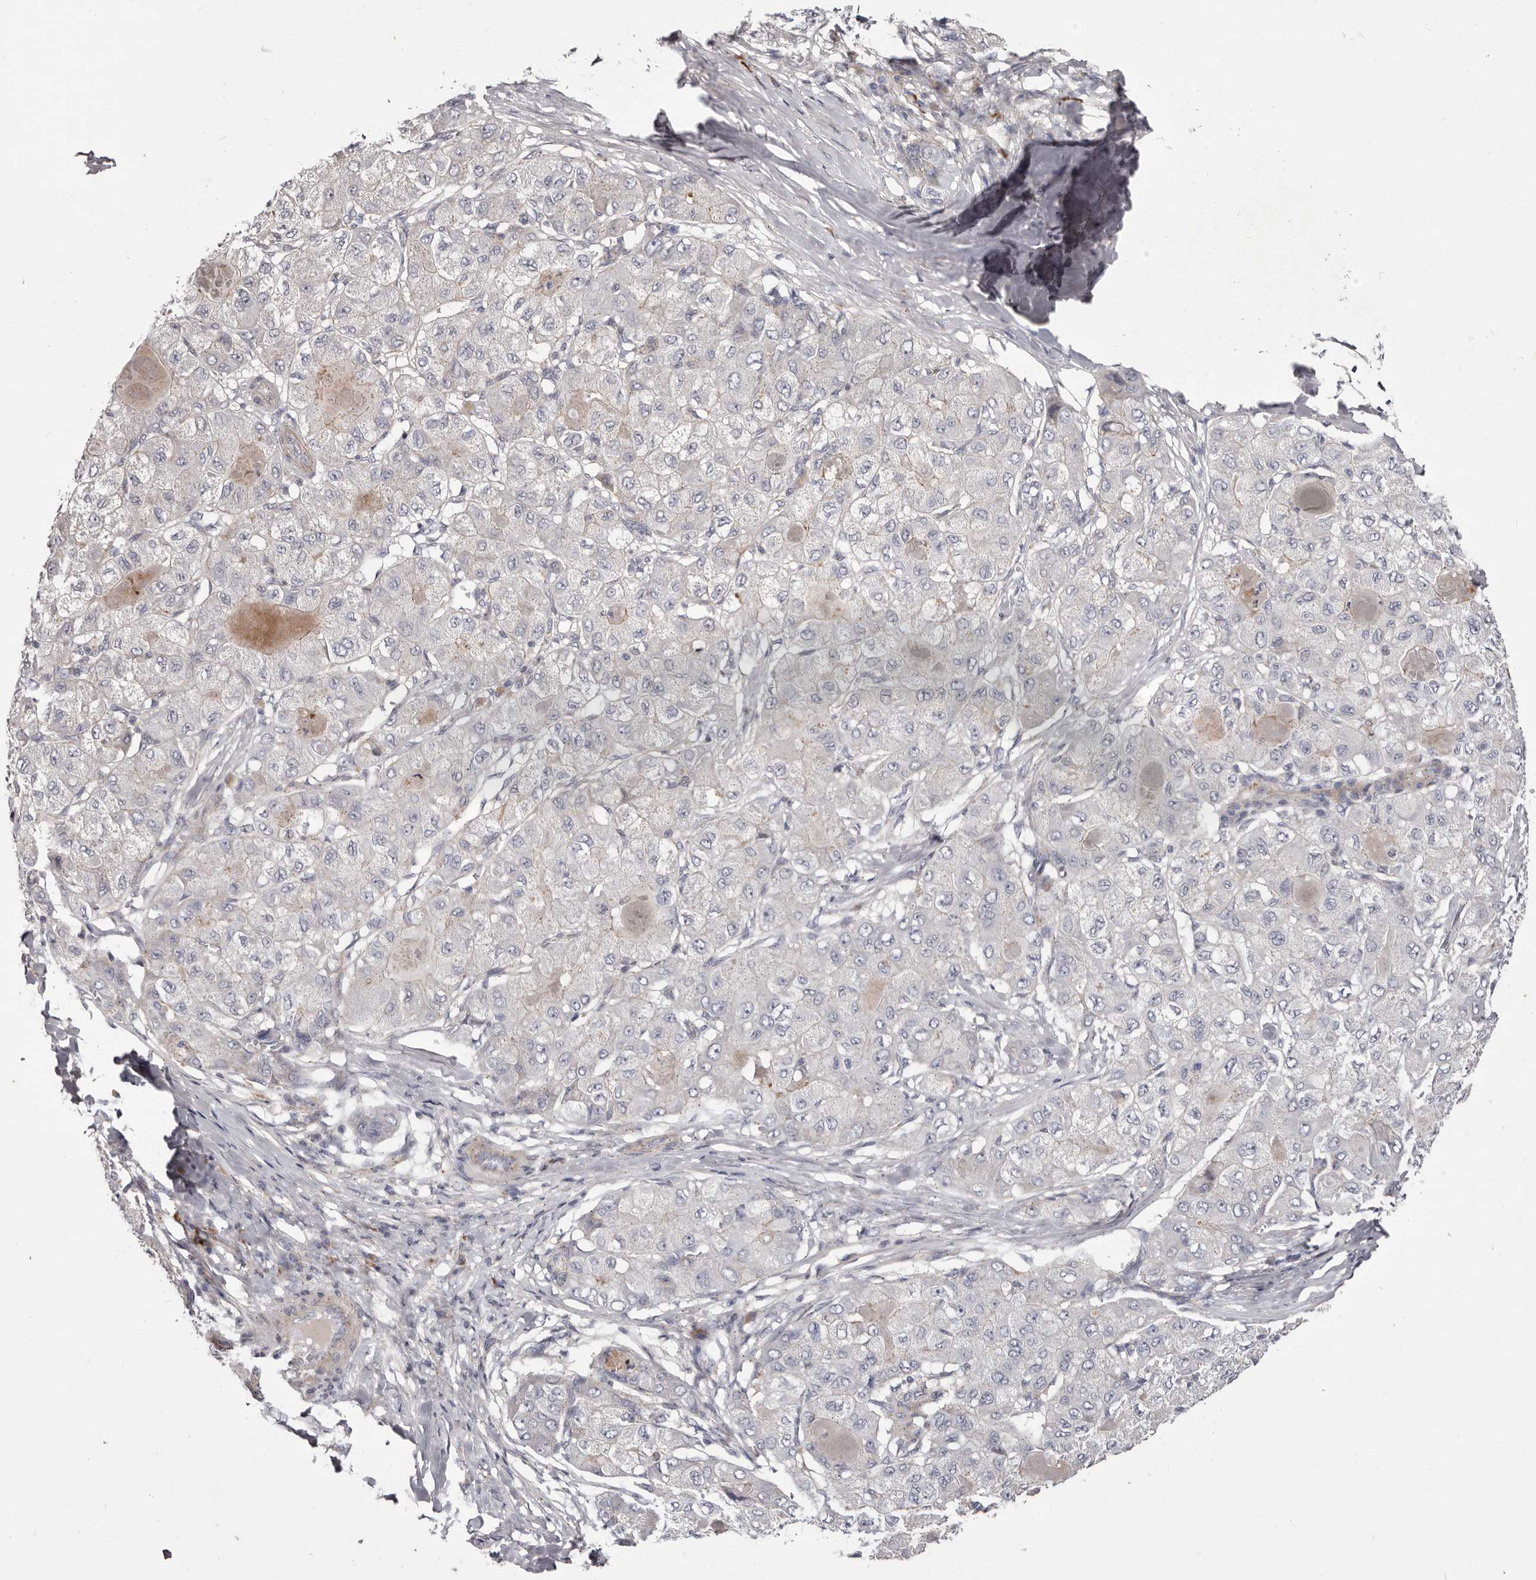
{"staining": {"intensity": "negative", "quantity": "none", "location": "none"}, "tissue": "liver cancer", "cell_type": "Tumor cells", "image_type": "cancer", "snomed": [{"axis": "morphology", "description": "Carcinoma, Hepatocellular, NOS"}, {"axis": "topography", "description": "Liver"}], "caption": "Tumor cells show no significant protein expression in liver cancer (hepatocellular carcinoma).", "gene": "PEG10", "patient": {"sex": "male", "age": 80}}